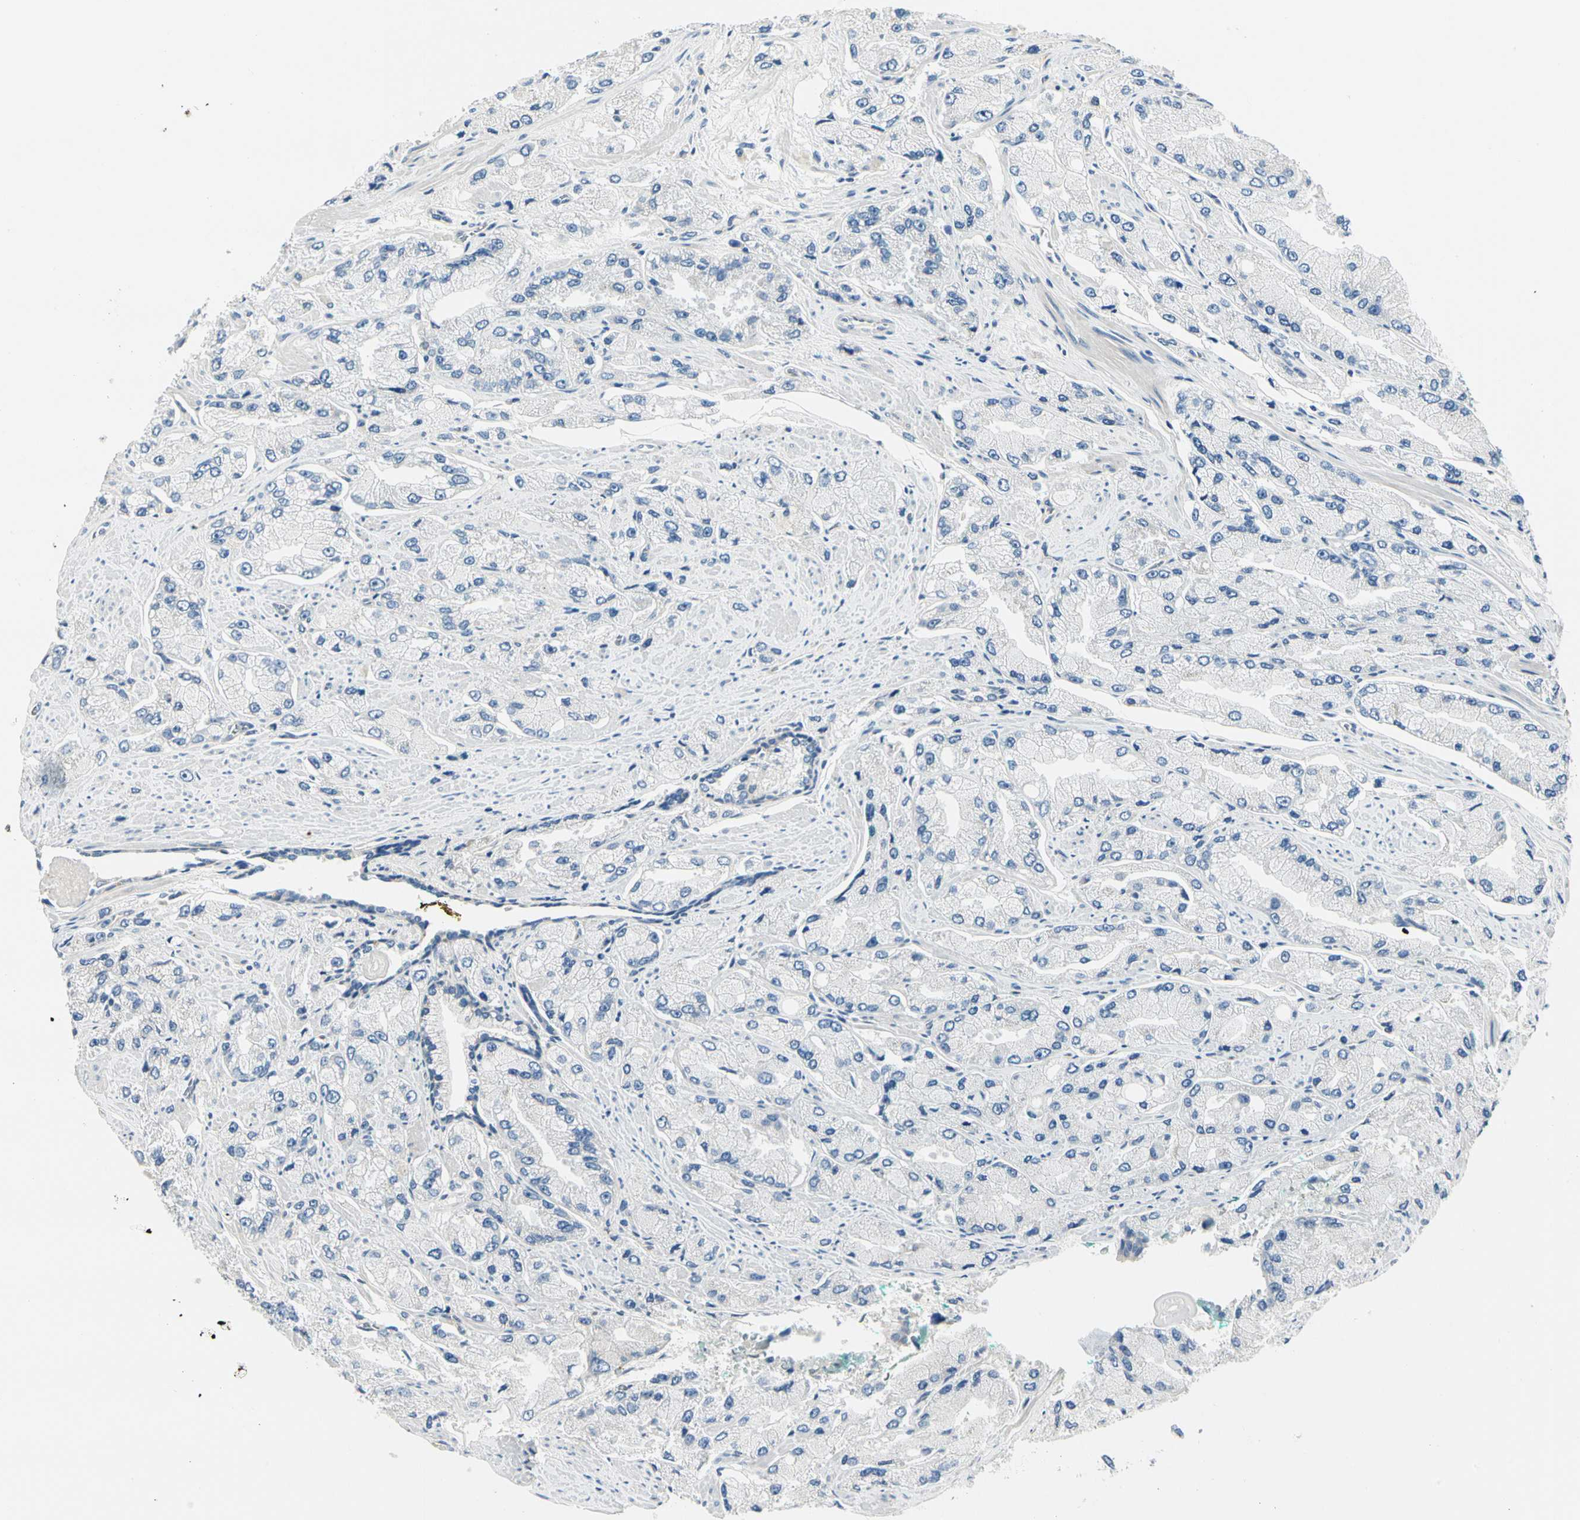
{"staining": {"intensity": "negative", "quantity": "none", "location": "none"}, "tissue": "prostate cancer", "cell_type": "Tumor cells", "image_type": "cancer", "snomed": [{"axis": "morphology", "description": "Adenocarcinoma, High grade"}, {"axis": "topography", "description": "Prostate"}], "caption": "Tumor cells are negative for protein expression in human prostate cancer.", "gene": "TGFBR3", "patient": {"sex": "male", "age": 58}}